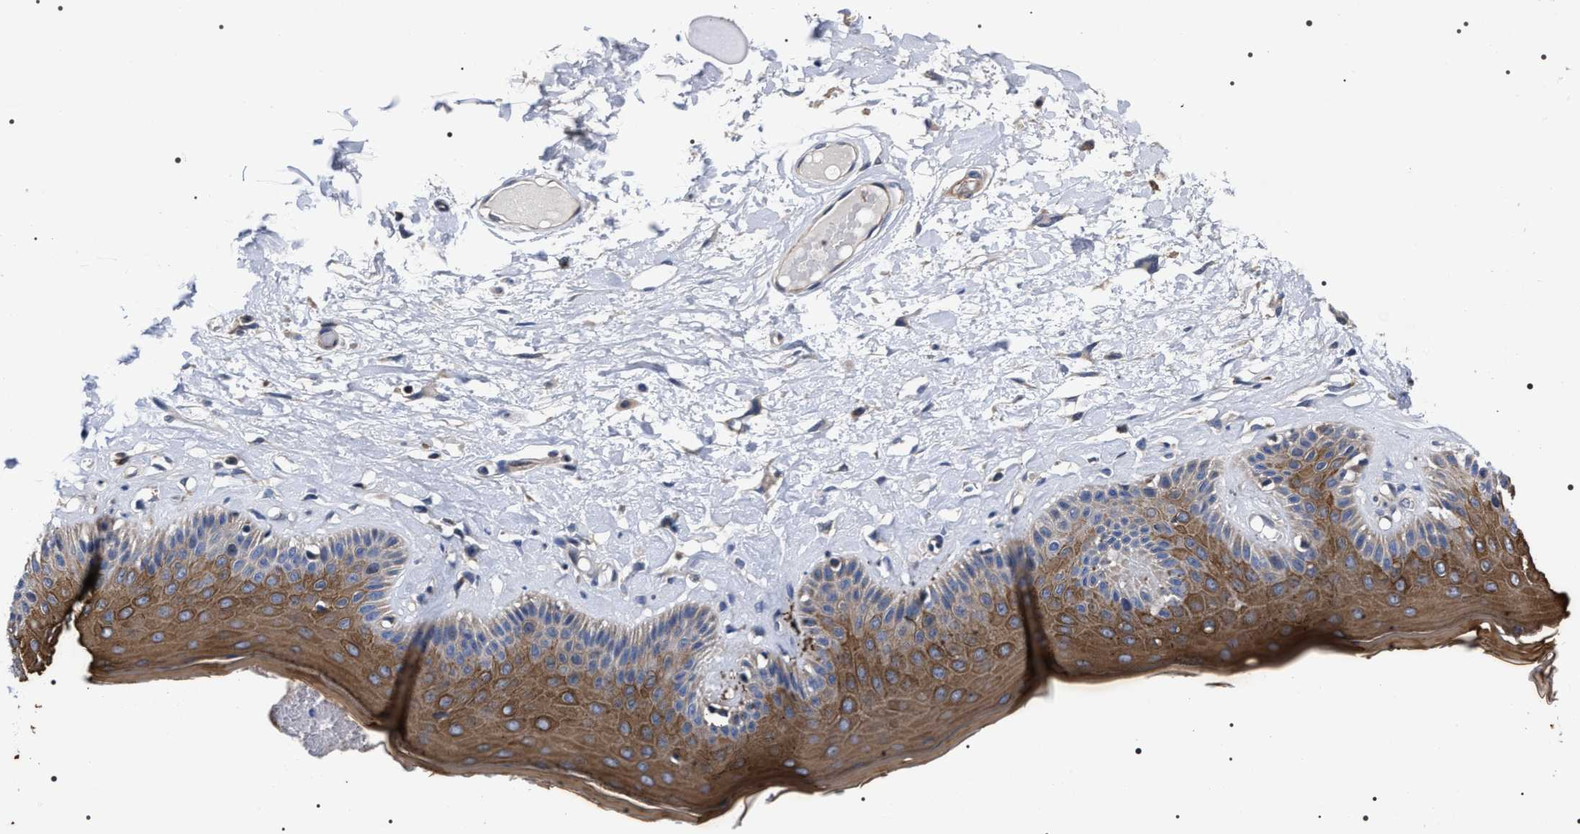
{"staining": {"intensity": "strong", "quantity": ">75%", "location": "cytoplasmic/membranous"}, "tissue": "skin", "cell_type": "Epidermal cells", "image_type": "normal", "snomed": [{"axis": "morphology", "description": "Normal tissue, NOS"}, {"axis": "topography", "description": "Vulva"}], "caption": "Skin stained with DAB IHC displays high levels of strong cytoplasmic/membranous staining in approximately >75% of epidermal cells.", "gene": "MIS18A", "patient": {"sex": "female", "age": 73}}